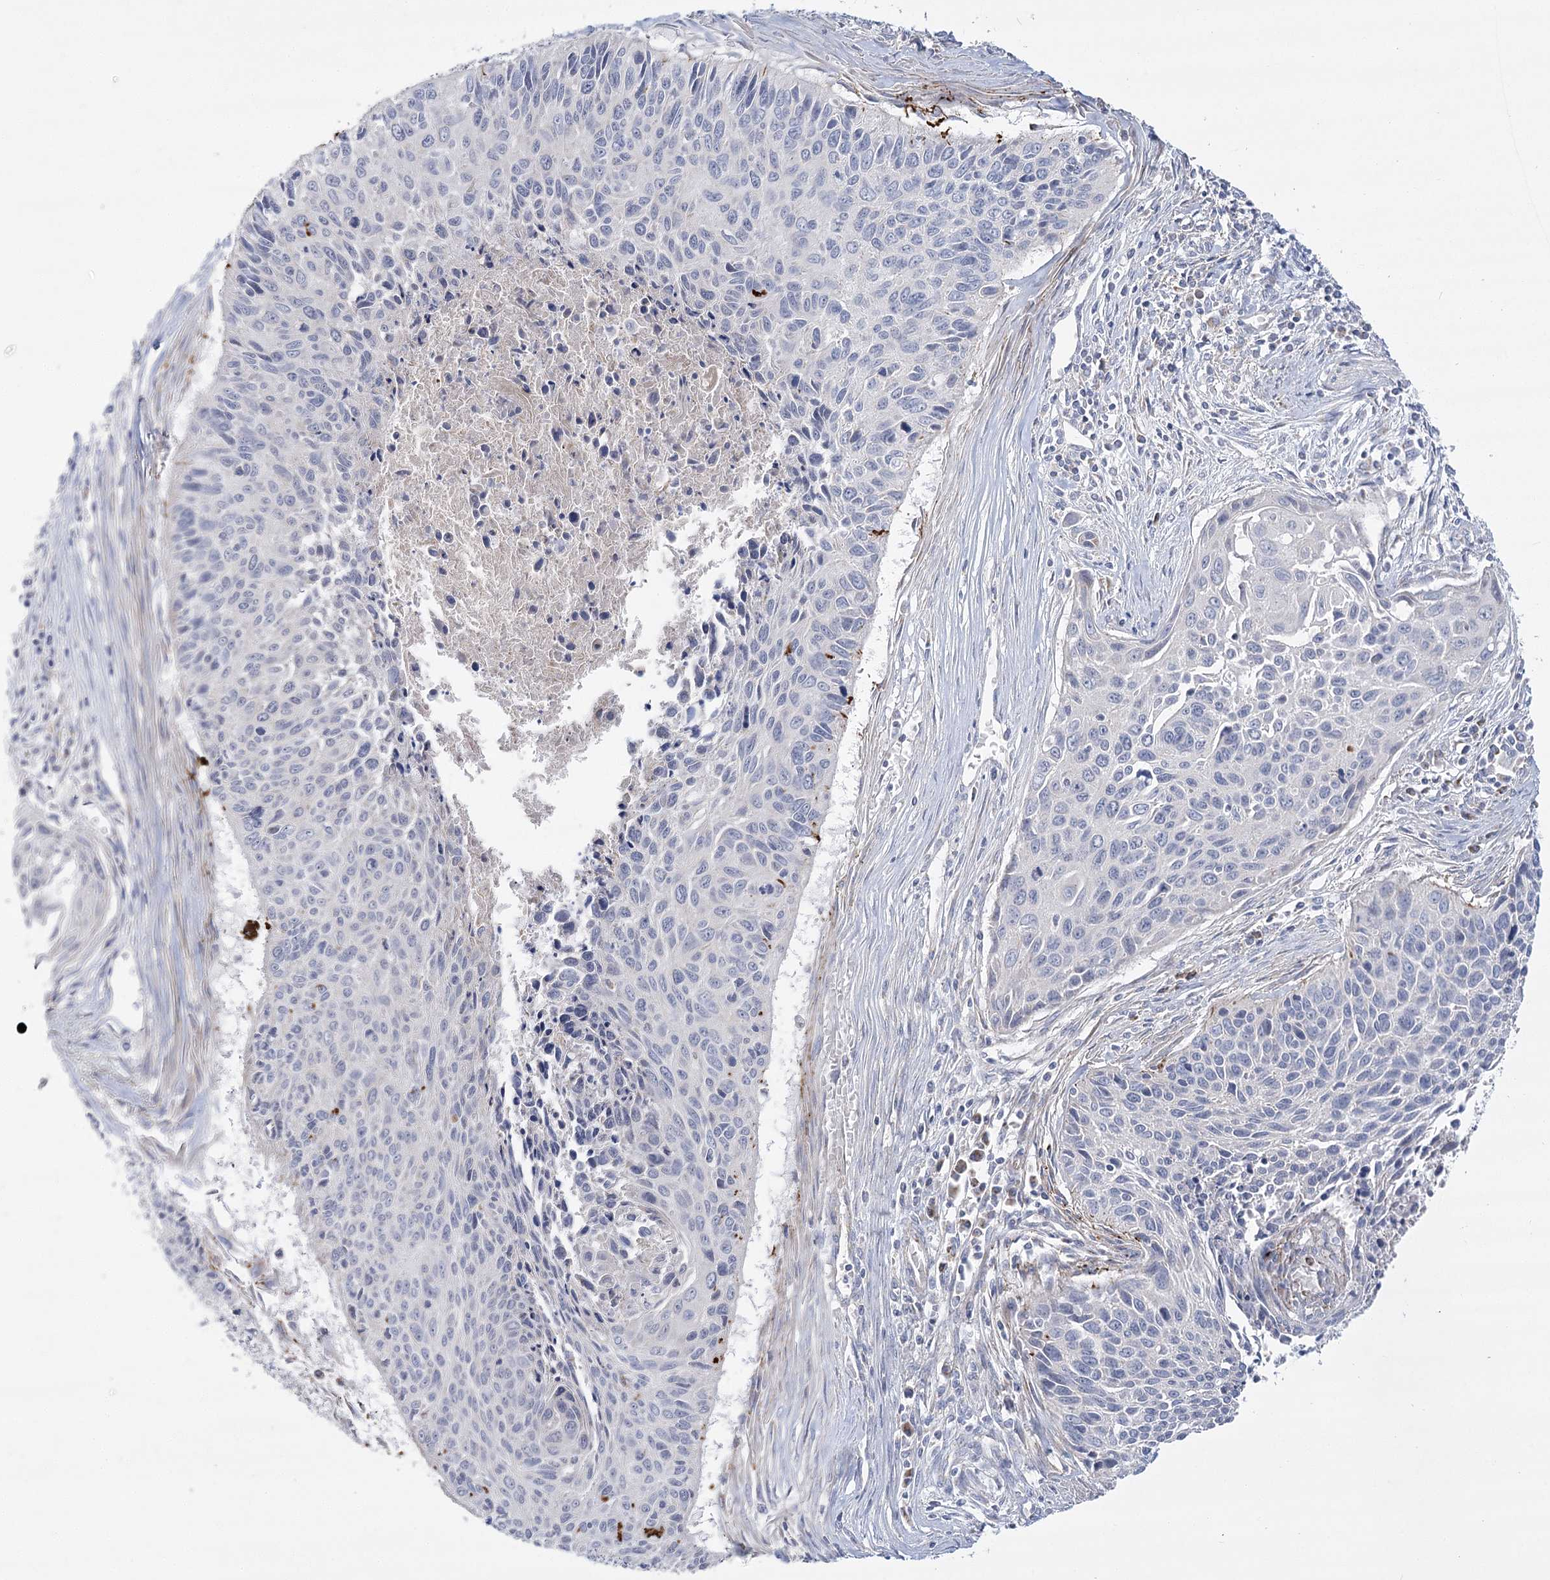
{"staining": {"intensity": "negative", "quantity": "none", "location": "none"}, "tissue": "cervical cancer", "cell_type": "Tumor cells", "image_type": "cancer", "snomed": [{"axis": "morphology", "description": "Squamous cell carcinoma, NOS"}, {"axis": "topography", "description": "Cervix"}], "caption": "The photomicrograph exhibits no significant expression in tumor cells of cervical squamous cell carcinoma.", "gene": "SNX7", "patient": {"sex": "female", "age": 55}}